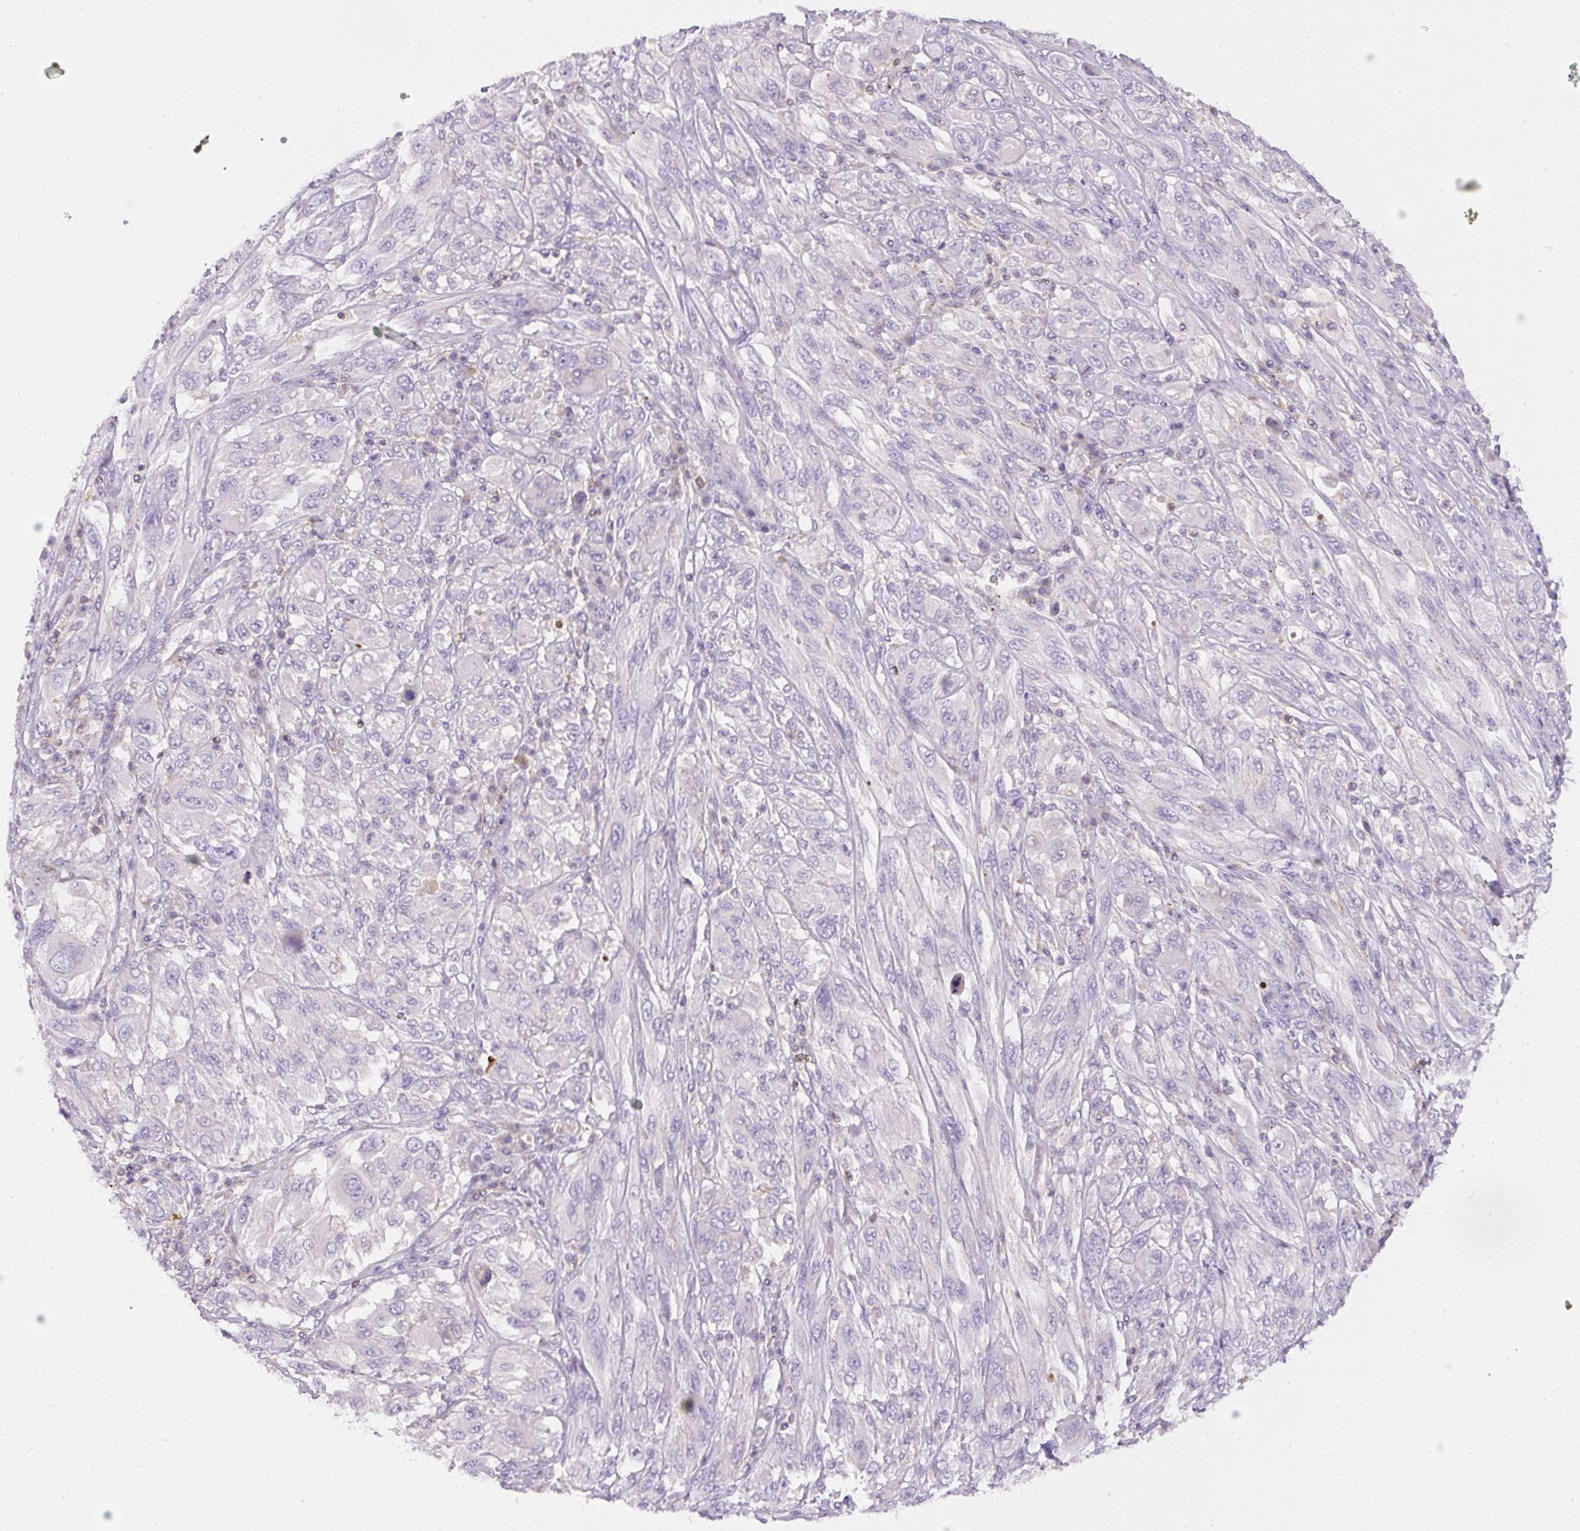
{"staining": {"intensity": "negative", "quantity": "none", "location": "none"}, "tissue": "melanoma", "cell_type": "Tumor cells", "image_type": "cancer", "snomed": [{"axis": "morphology", "description": "Malignant melanoma, NOS"}, {"axis": "topography", "description": "Skin"}], "caption": "Protein analysis of melanoma exhibits no significant staining in tumor cells. (Immunohistochemistry (ihc), brightfield microscopy, high magnification).", "gene": "PIP5KL1", "patient": {"sex": "female", "age": 91}}